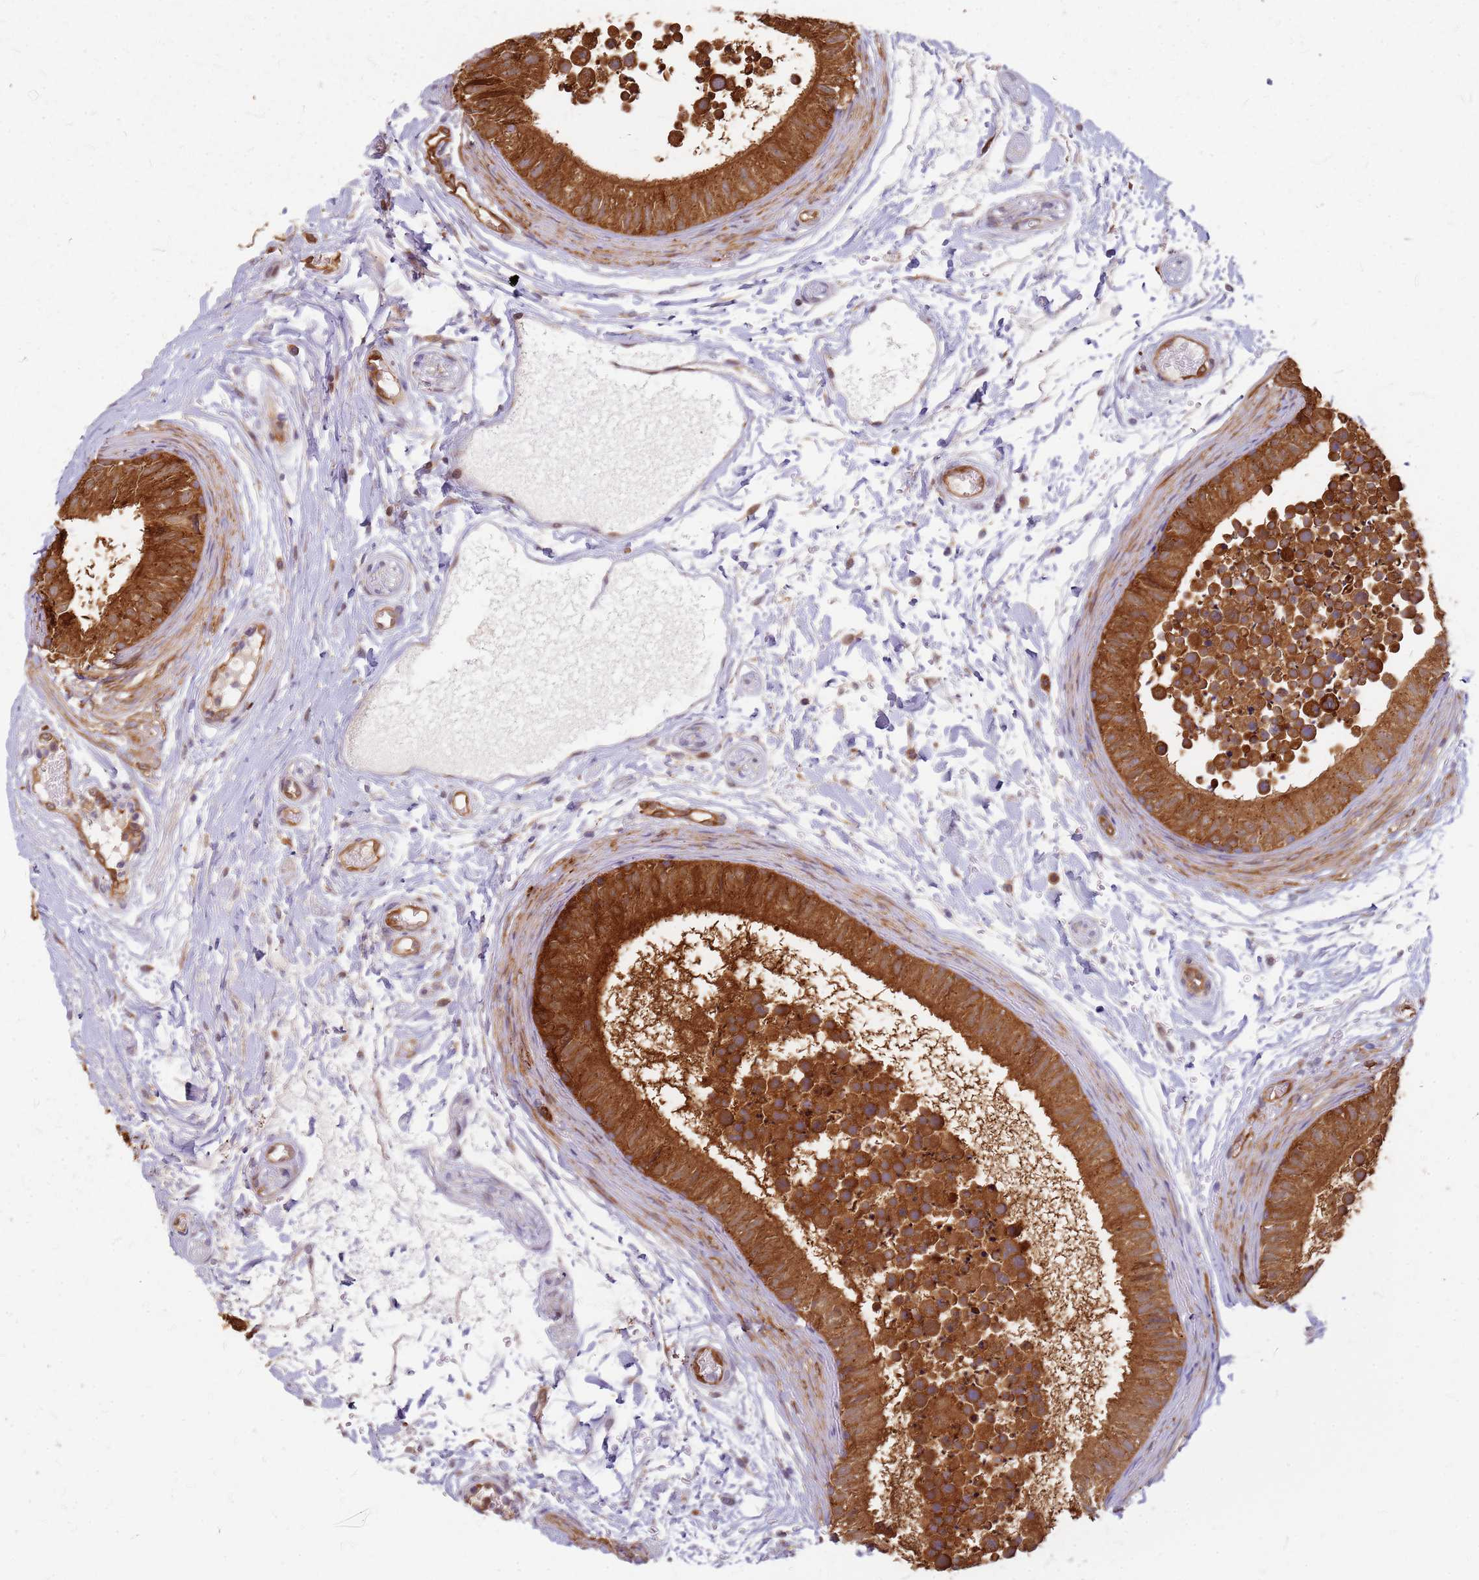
{"staining": {"intensity": "strong", "quantity": ">75%", "location": "cytoplasmic/membranous"}, "tissue": "epididymis", "cell_type": "Glandular cells", "image_type": "normal", "snomed": [{"axis": "morphology", "description": "Normal tissue, NOS"}, {"axis": "topography", "description": "Epididymis"}], "caption": "This is a histology image of immunohistochemistry (IHC) staining of unremarkable epididymis, which shows strong expression in the cytoplasmic/membranous of glandular cells.", "gene": "HDX", "patient": {"sex": "male", "age": 15}}